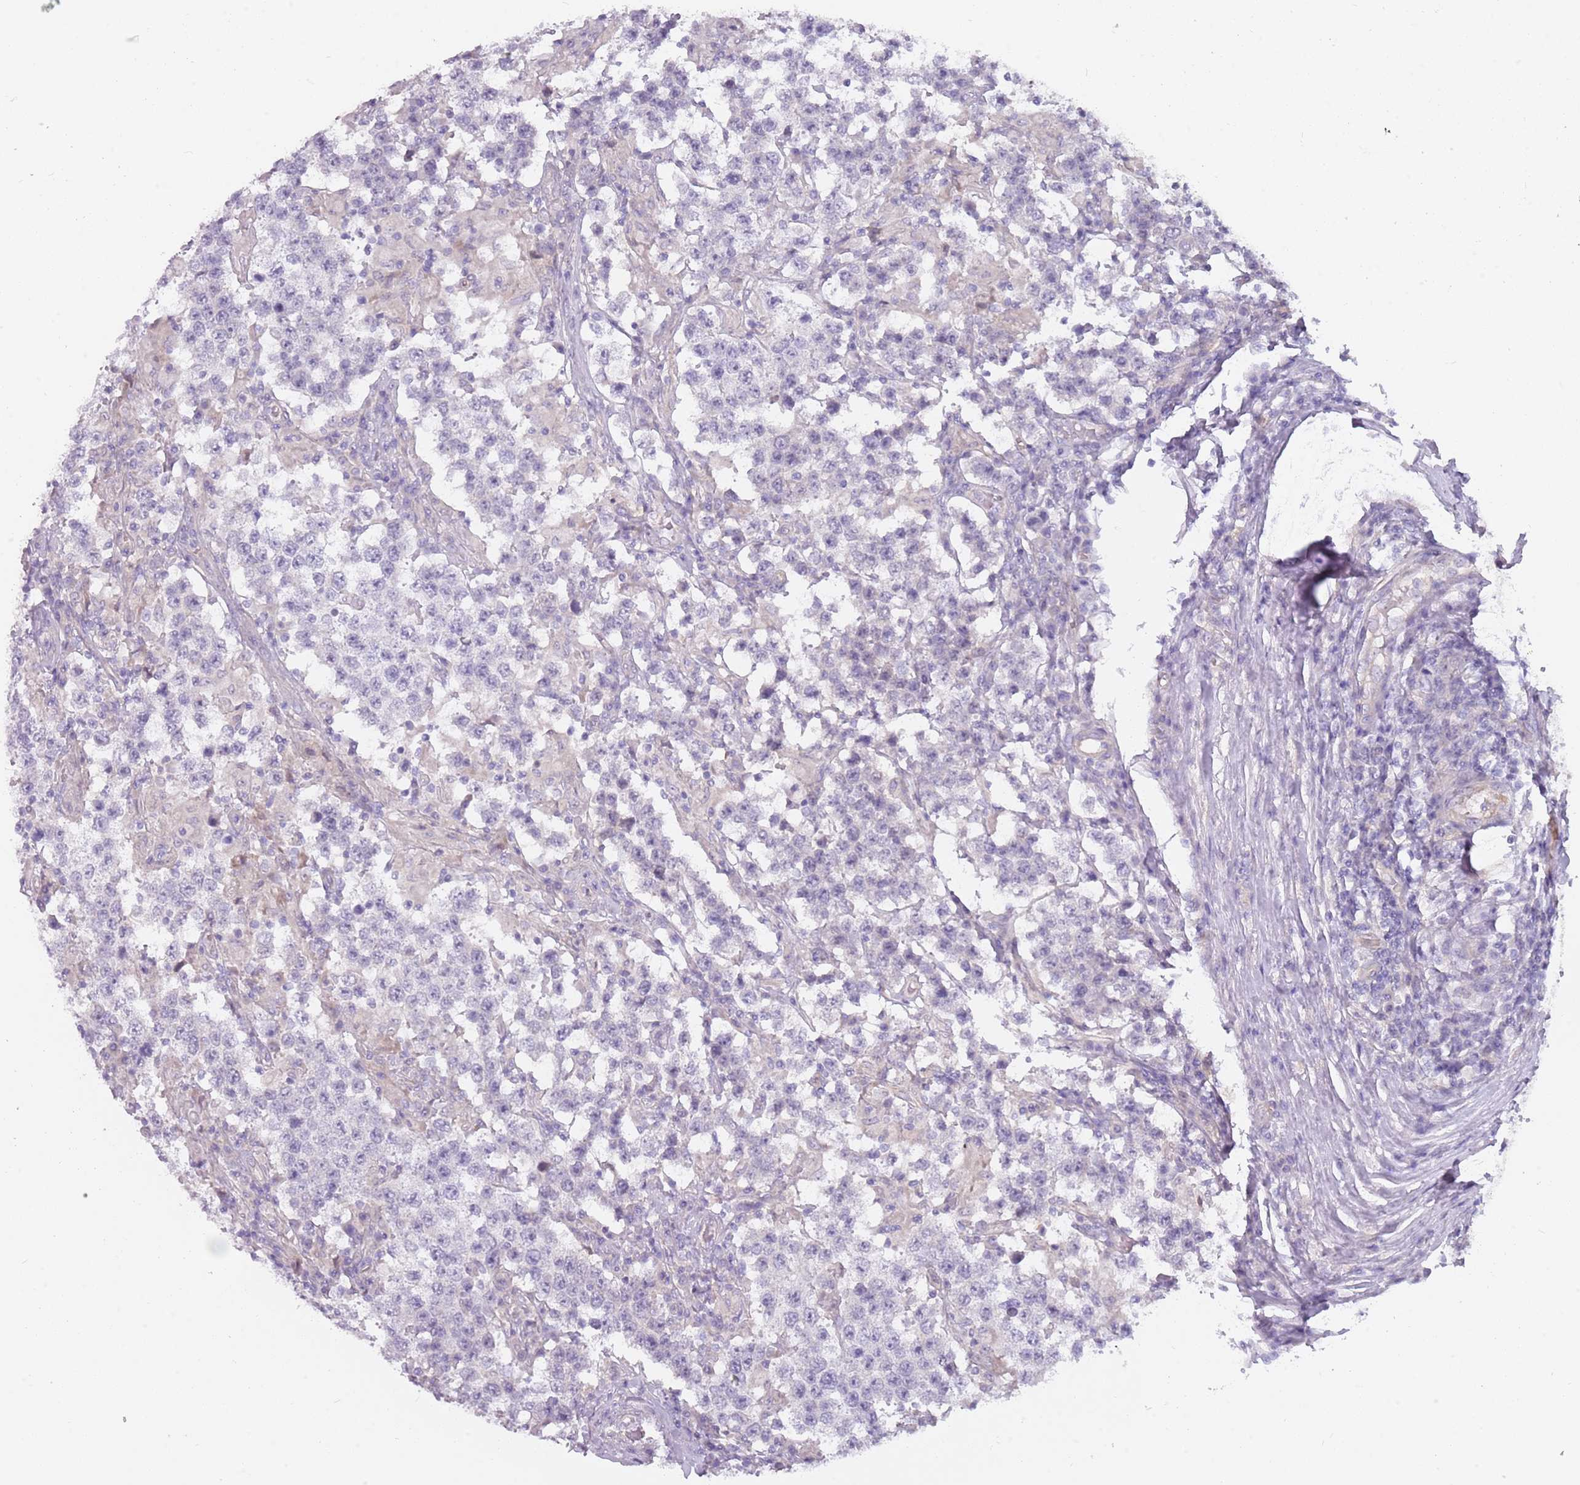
{"staining": {"intensity": "negative", "quantity": "none", "location": "none"}, "tissue": "testis cancer", "cell_type": "Tumor cells", "image_type": "cancer", "snomed": [{"axis": "morphology", "description": "Seminoma, NOS"}, {"axis": "morphology", "description": "Carcinoma, Embryonal, NOS"}, {"axis": "topography", "description": "Testis"}], "caption": "Immunohistochemistry (IHC) image of neoplastic tissue: testis embryonal carcinoma stained with DAB exhibits no significant protein expression in tumor cells.", "gene": "DDX4", "patient": {"sex": "male", "age": 41}}